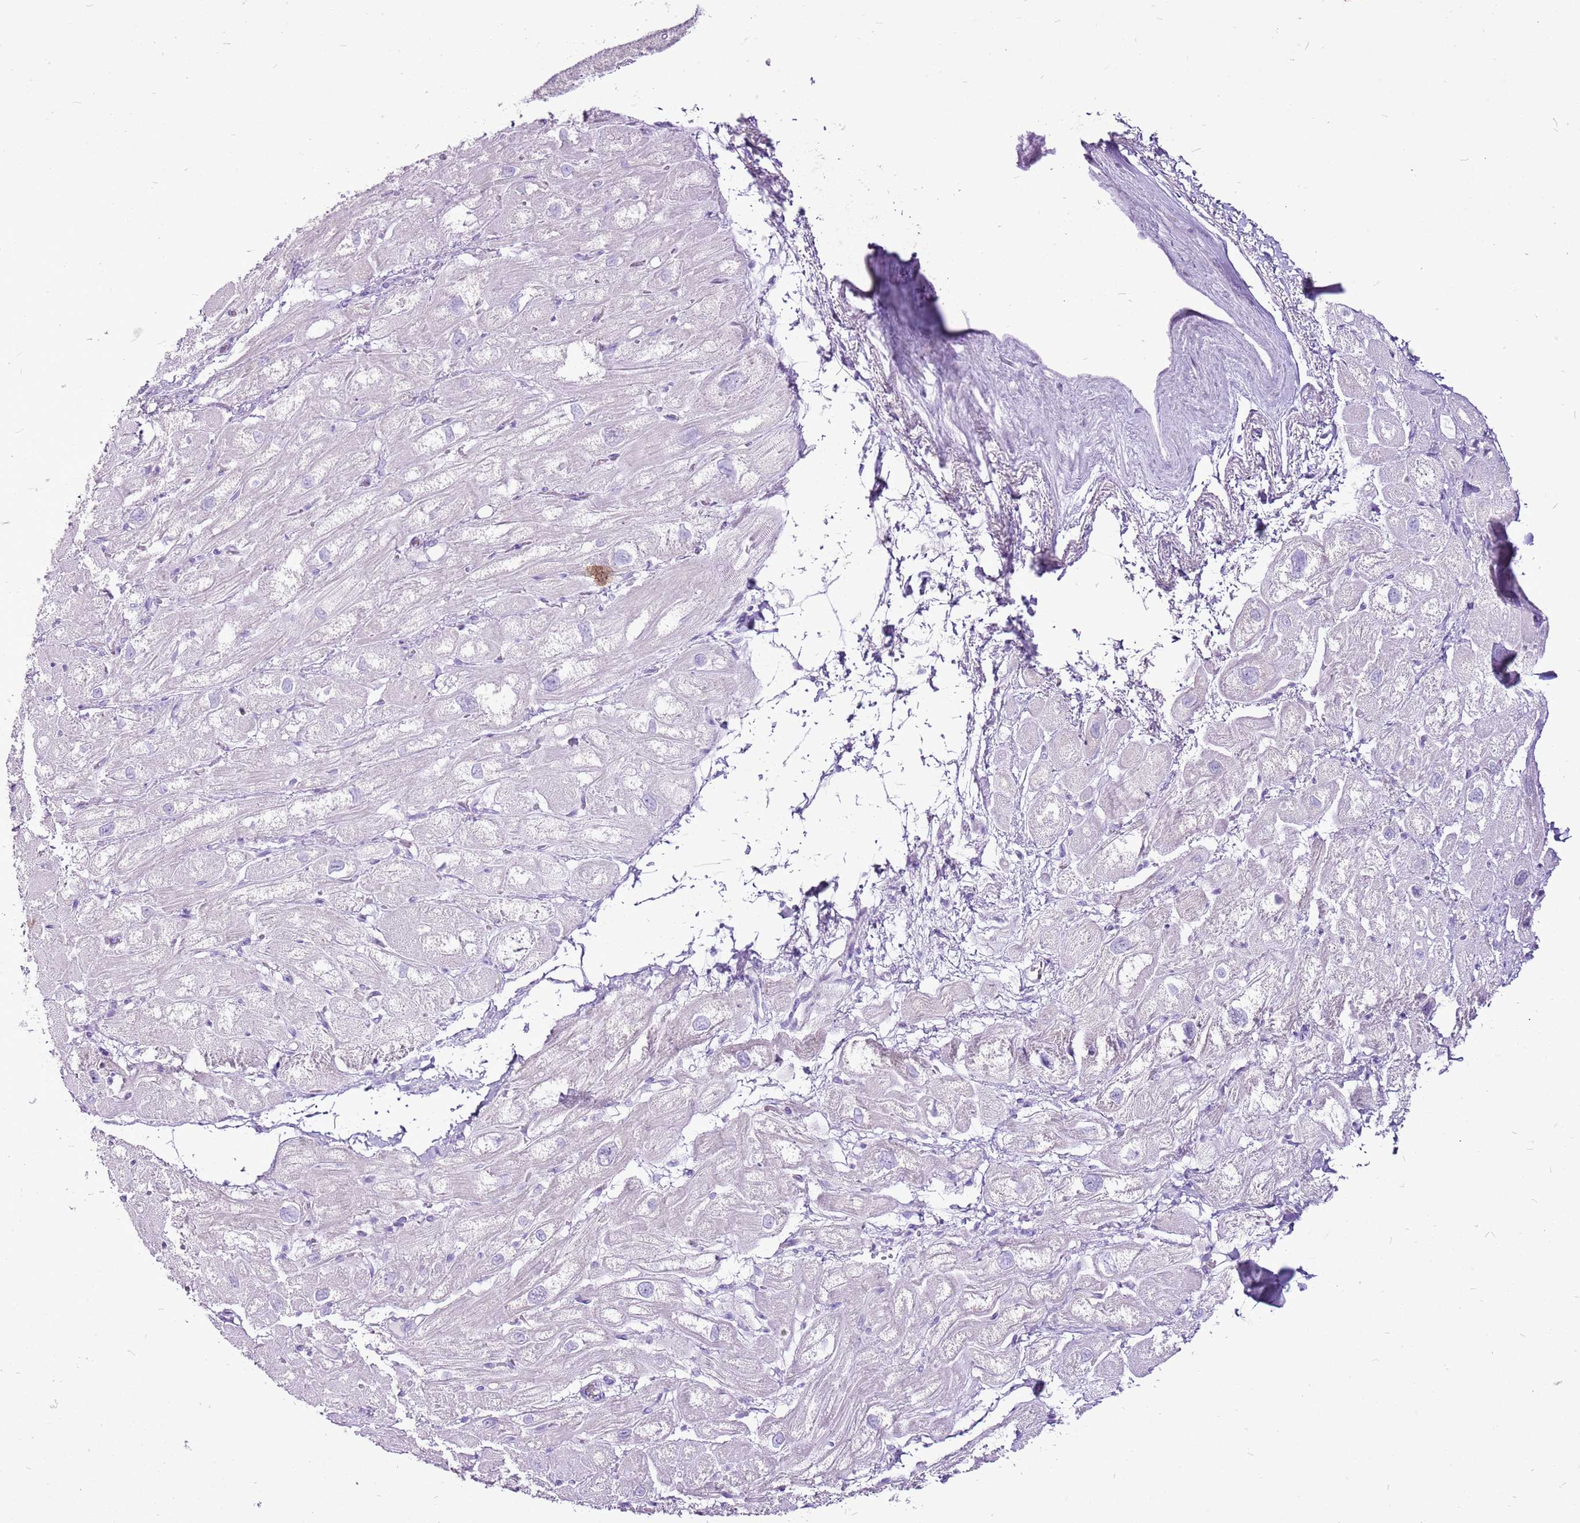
{"staining": {"intensity": "negative", "quantity": "none", "location": "none"}, "tissue": "heart muscle", "cell_type": "Cardiomyocytes", "image_type": "normal", "snomed": [{"axis": "morphology", "description": "Normal tissue, NOS"}, {"axis": "topography", "description": "Heart"}], "caption": "DAB (3,3'-diaminobenzidine) immunohistochemical staining of benign heart muscle exhibits no significant staining in cardiomyocytes. (Stains: DAB IHC with hematoxylin counter stain, Microscopy: brightfield microscopy at high magnification).", "gene": "CNFN", "patient": {"sex": "male", "age": 50}}